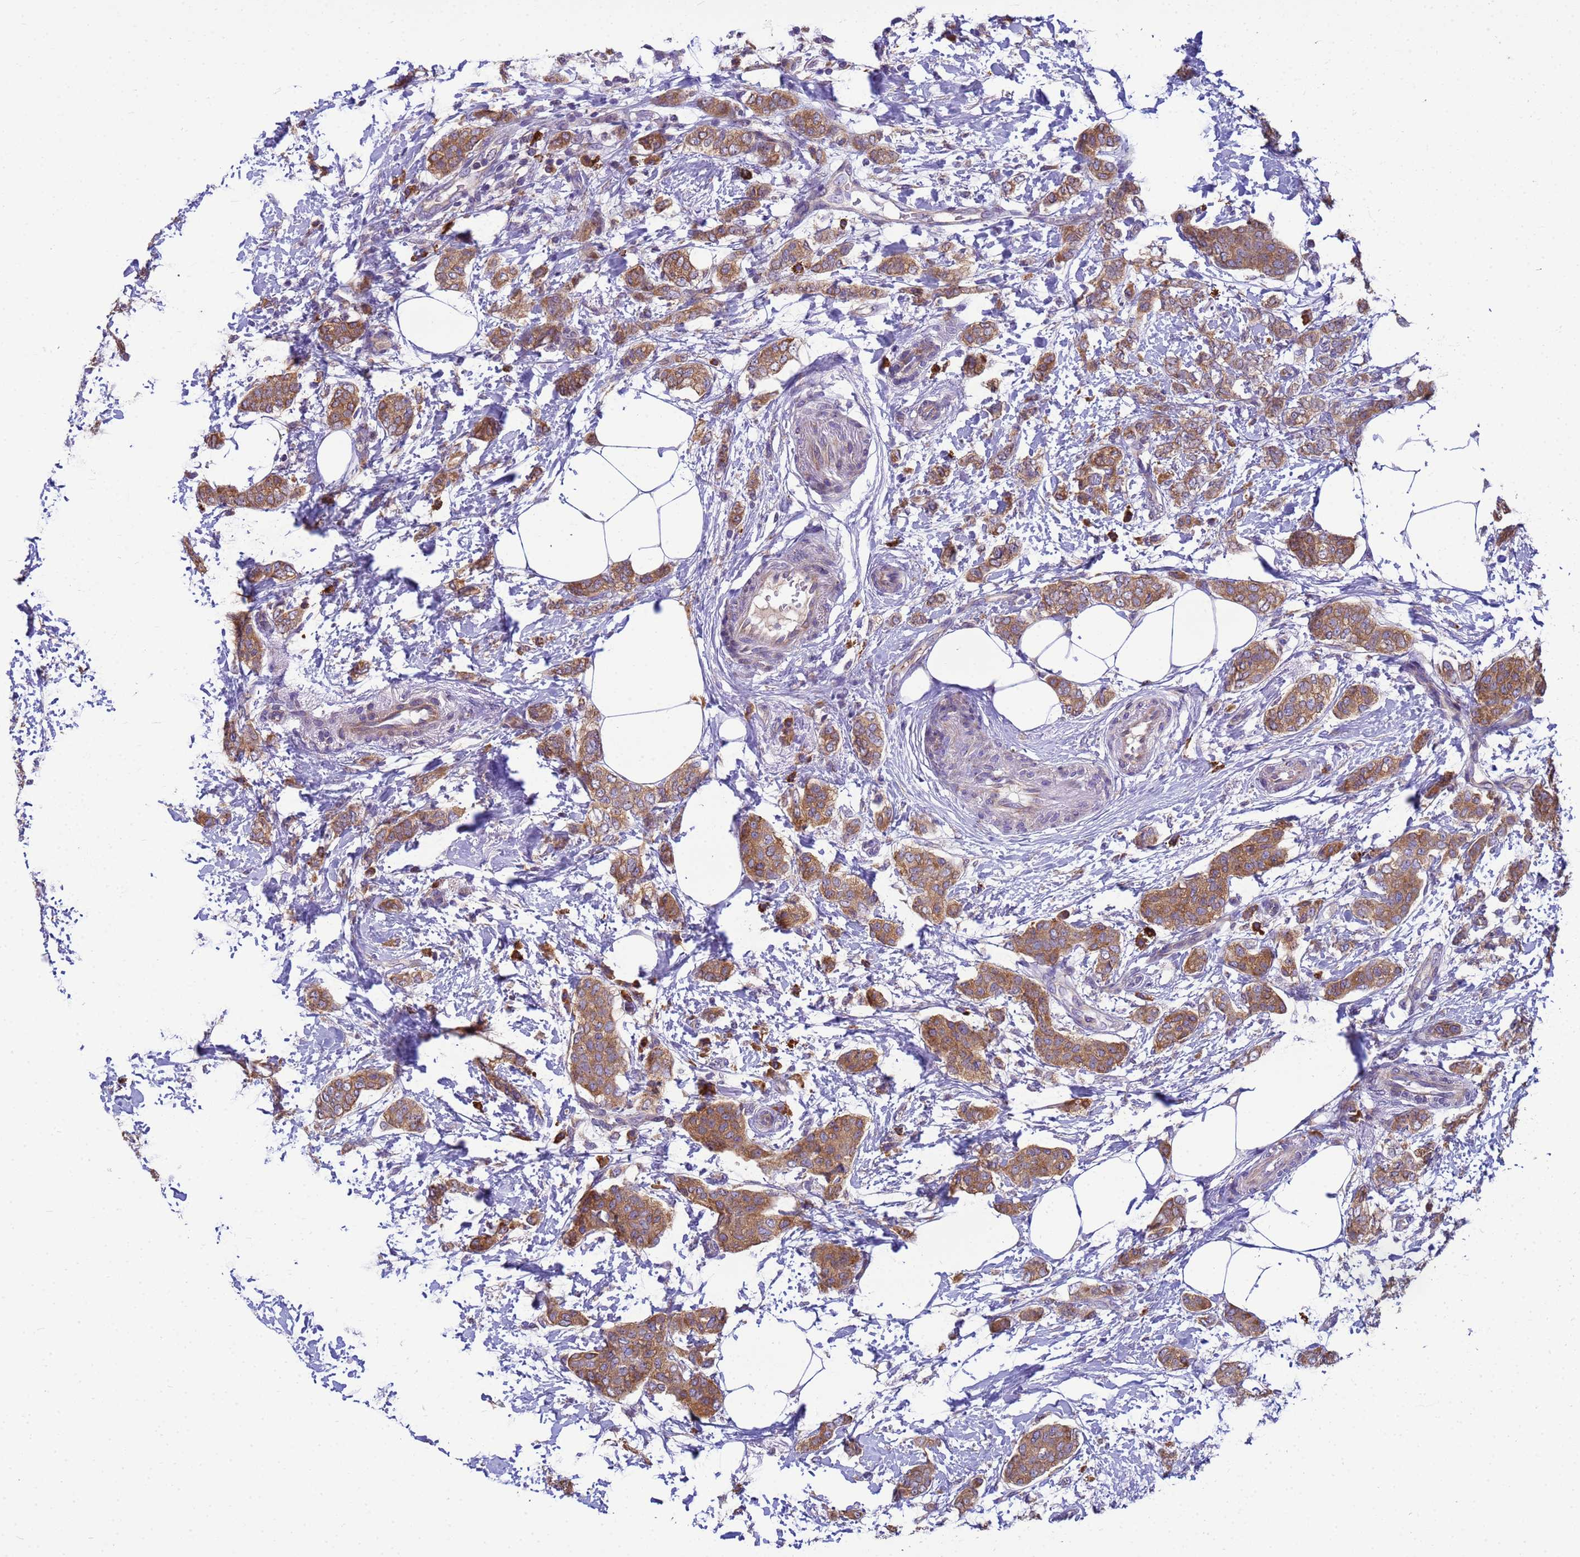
{"staining": {"intensity": "moderate", "quantity": ">75%", "location": "cytoplasmic/membranous"}, "tissue": "breast cancer", "cell_type": "Tumor cells", "image_type": "cancer", "snomed": [{"axis": "morphology", "description": "Duct carcinoma"}, {"axis": "topography", "description": "Breast"}], "caption": "Protein expression by immunohistochemistry (IHC) reveals moderate cytoplasmic/membranous positivity in approximately >75% of tumor cells in breast infiltrating ductal carcinoma. (DAB IHC, brown staining for protein, blue staining for nuclei).", "gene": "THAP5", "patient": {"sex": "female", "age": 72}}